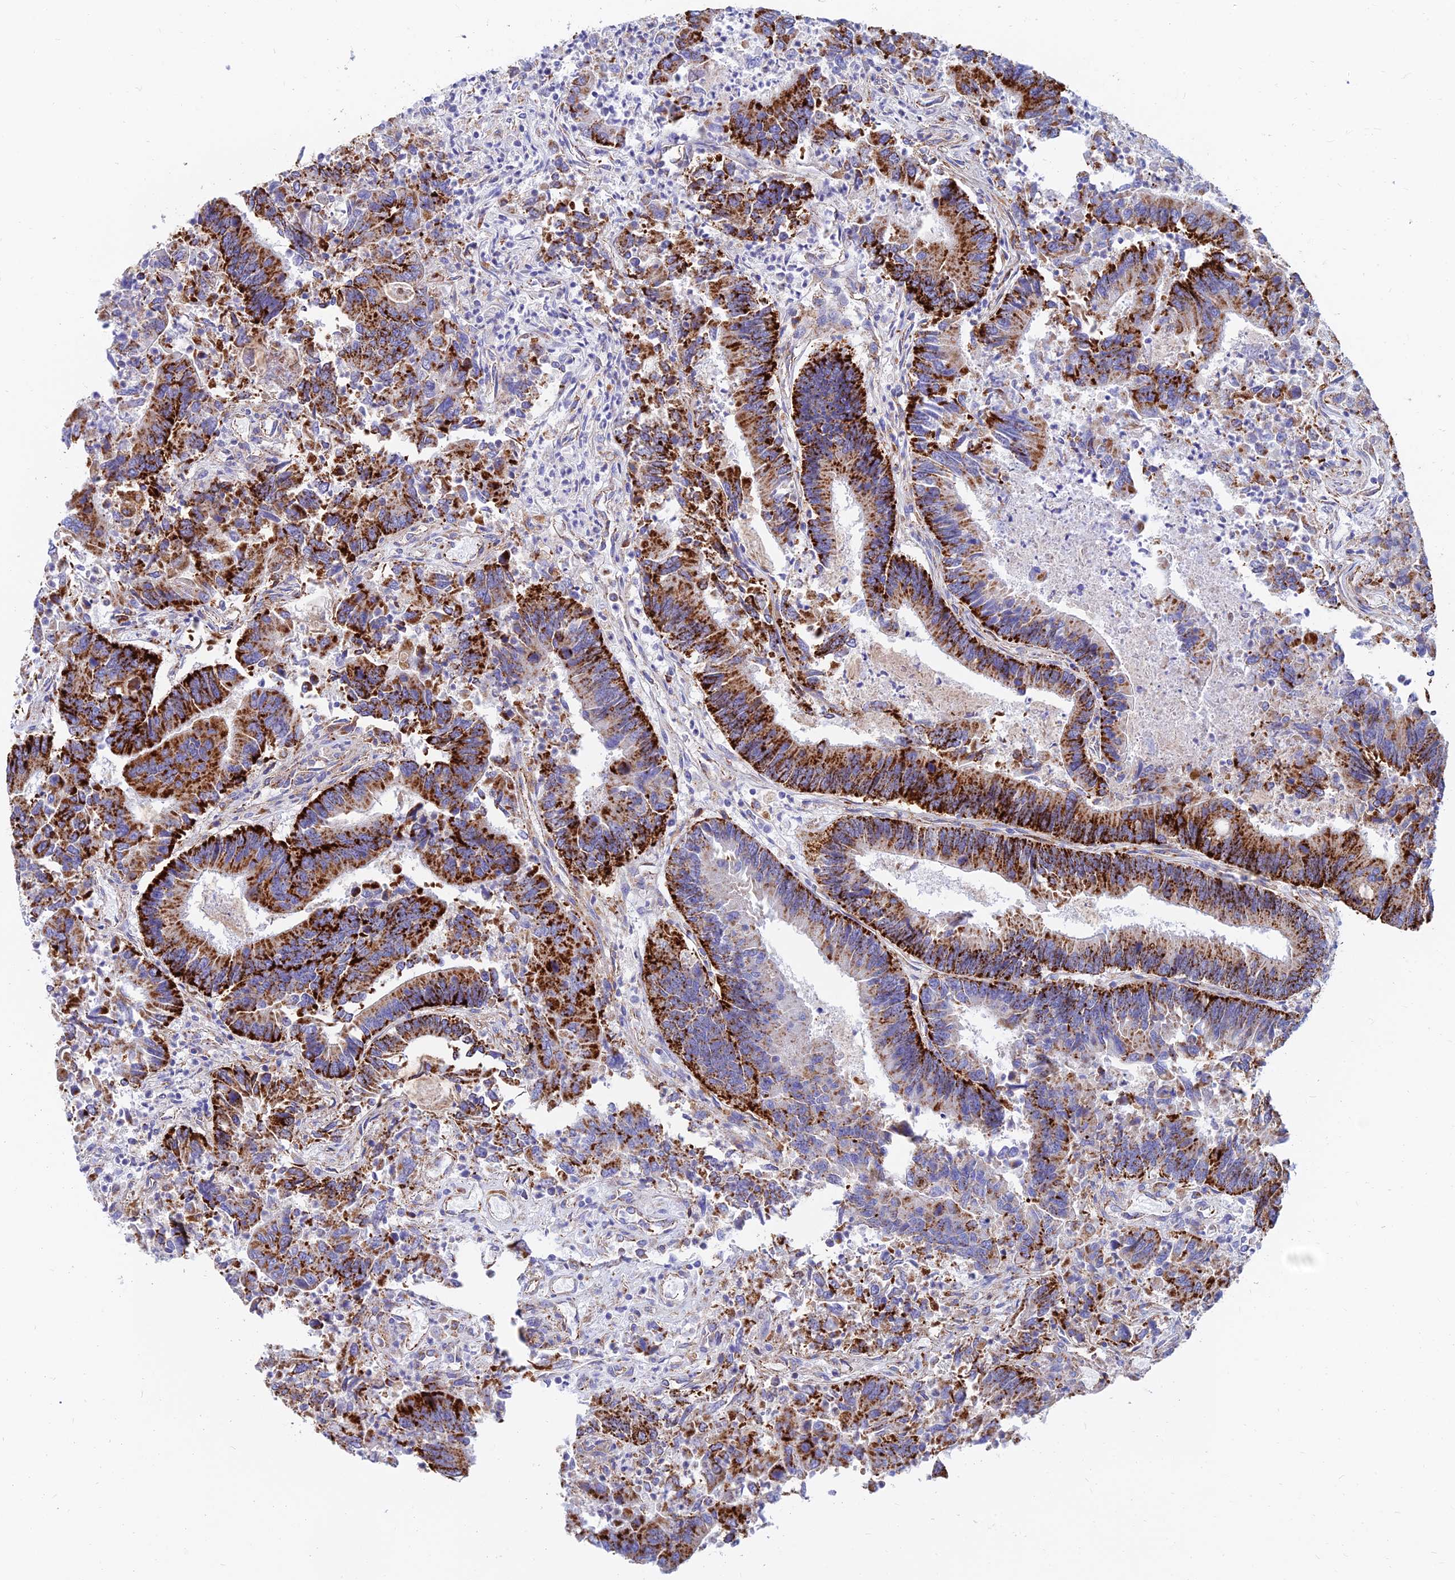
{"staining": {"intensity": "strong", "quantity": ">75%", "location": "cytoplasmic/membranous"}, "tissue": "colorectal cancer", "cell_type": "Tumor cells", "image_type": "cancer", "snomed": [{"axis": "morphology", "description": "Adenocarcinoma, NOS"}, {"axis": "topography", "description": "Colon"}], "caption": "Brown immunohistochemical staining in colorectal cancer reveals strong cytoplasmic/membranous staining in about >75% of tumor cells.", "gene": "SPNS1", "patient": {"sex": "female", "age": 67}}